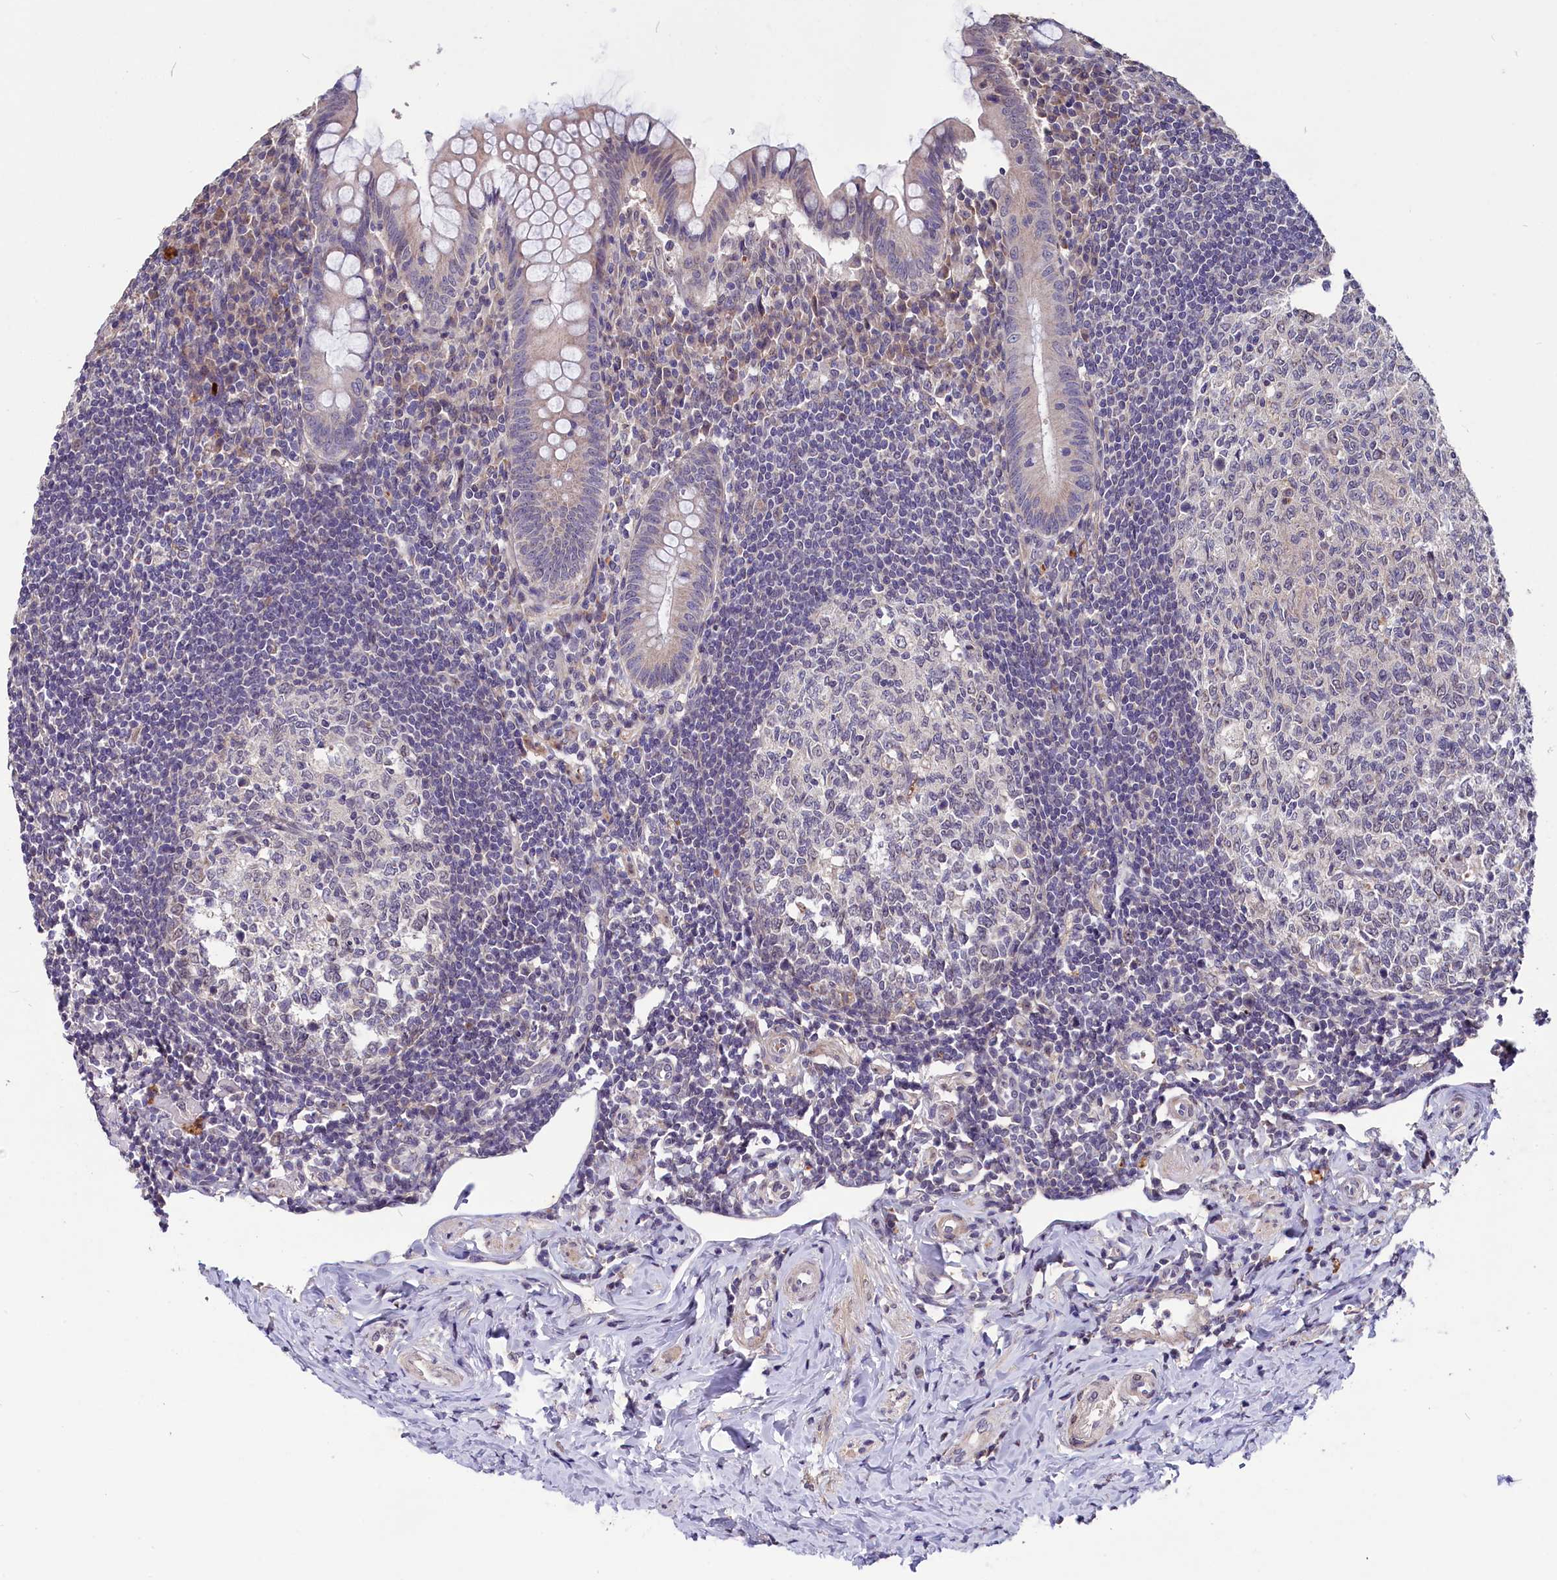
{"staining": {"intensity": "weak", "quantity": "<25%", "location": "cytoplasmic/membranous"}, "tissue": "appendix", "cell_type": "Glandular cells", "image_type": "normal", "snomed": [{"axis": "morphology", "description": "Normal tissue, NOS"}, {"axis": "topography", "description": "Appendix"}], "caption": "High power microscopy image of an immunohistochemistry photomicrograph of unremarkable appendix, revealing no significant staining in glandular cells. The staining was performed using DAB (3,3'-diaminobenzidine) to visualize the protein expression in brown, while the nuclei were stained in blue with hematoxylin (Magnification: 20x).", "gene": "SLC39A6", "patient": {"sex": "female", "age": 33}}